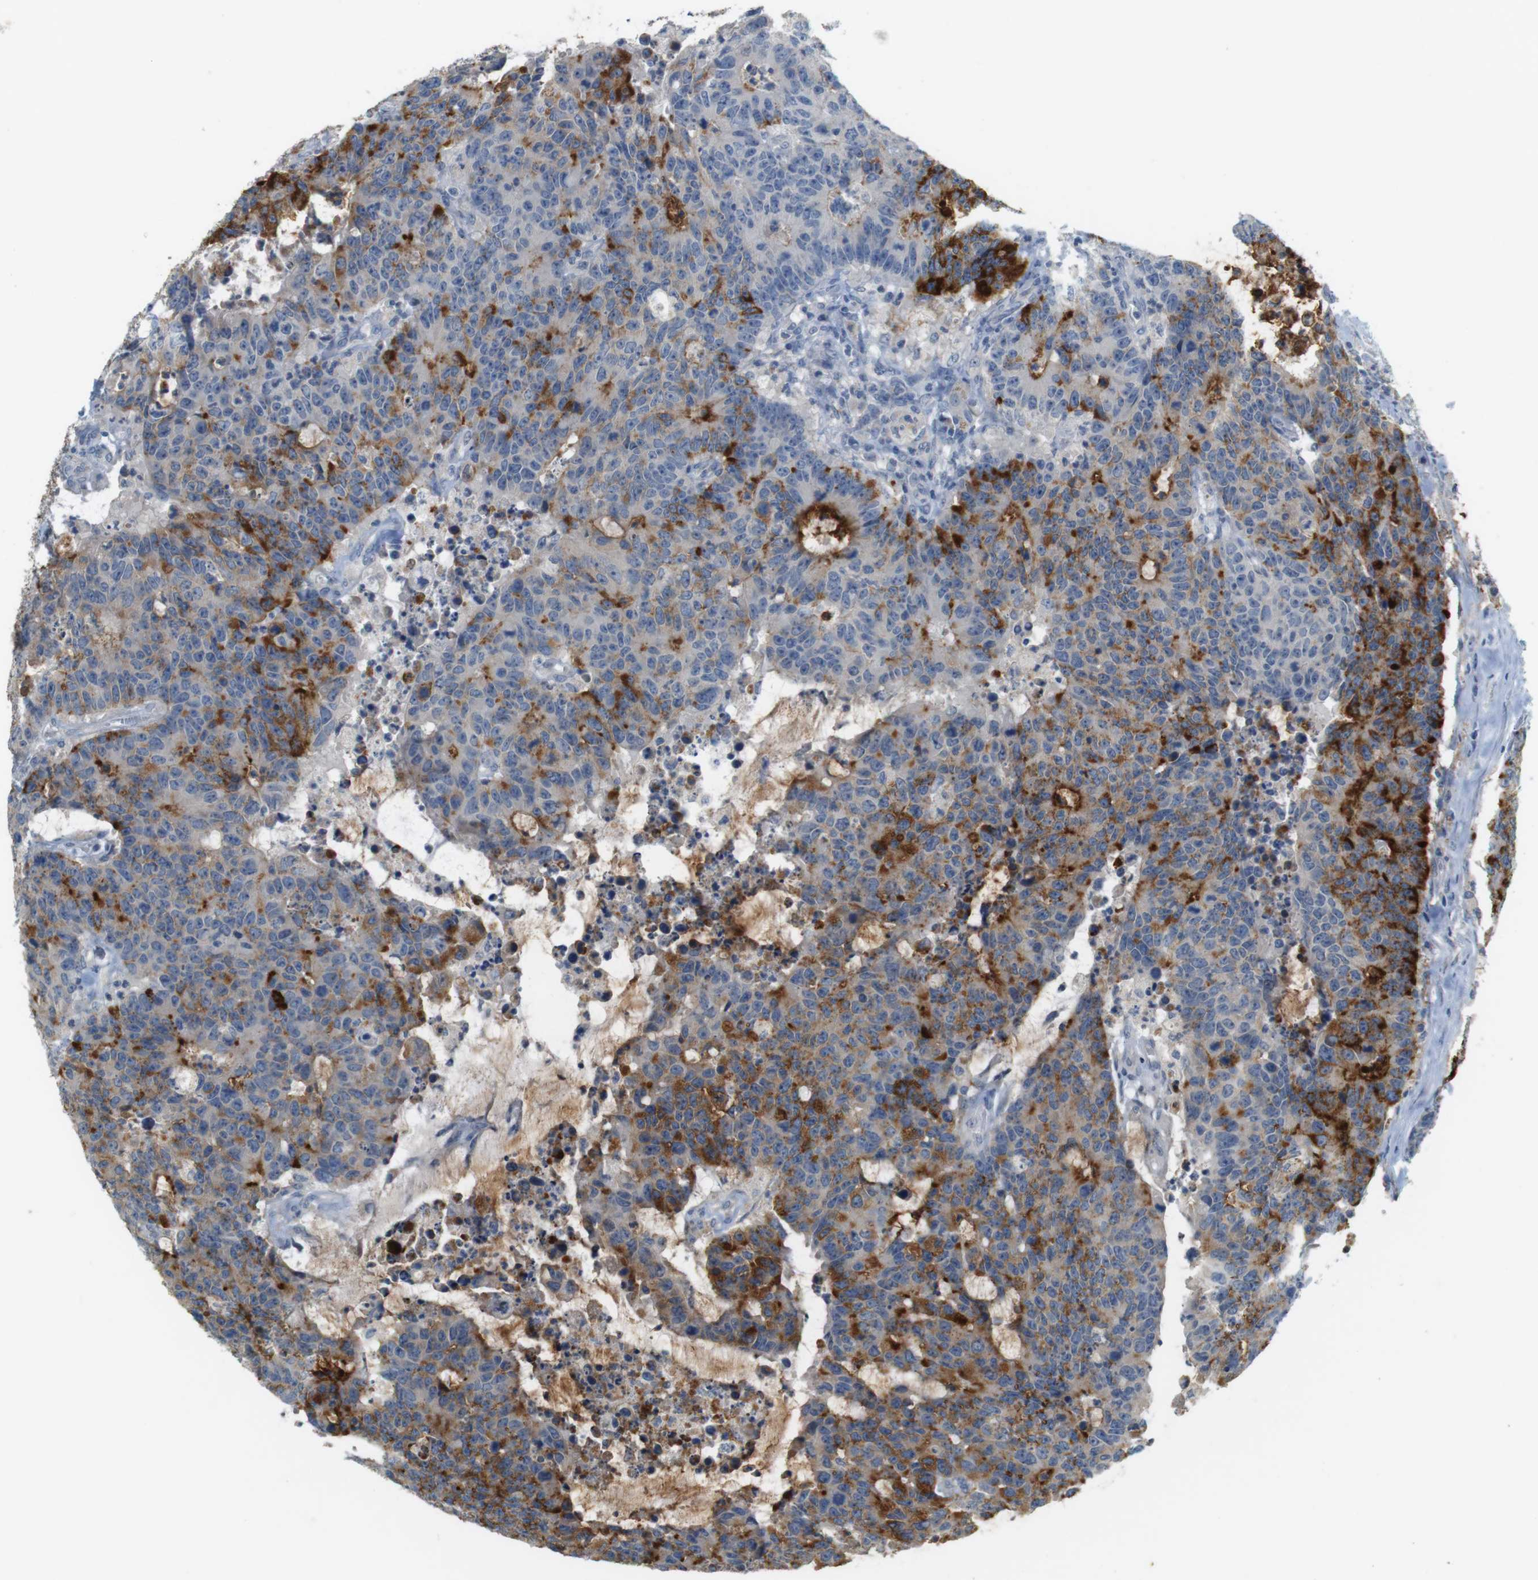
{"staining": {"intensity": "strong", "quantity": "25%-75%", "location": "cytoplasmic/membranous"}, "tissue": "colorectal cancer", "cell_type": "Tumor cells", "image_type": "cancer", "snomed": [{"axis": "morphology", "description": "Adenocarcinoma, NOS"}, {"axis": "topography", "description": "Colon"}], "caption": "Human colorectal cancer (adenocarcinoma) stained with a brown dye shows strong cytoplasmic/membranous positive expression in approximately 25%-75% of tumor cells.", "gene": "MUC5B", "patient": {"sex": "female", "age": 86}}